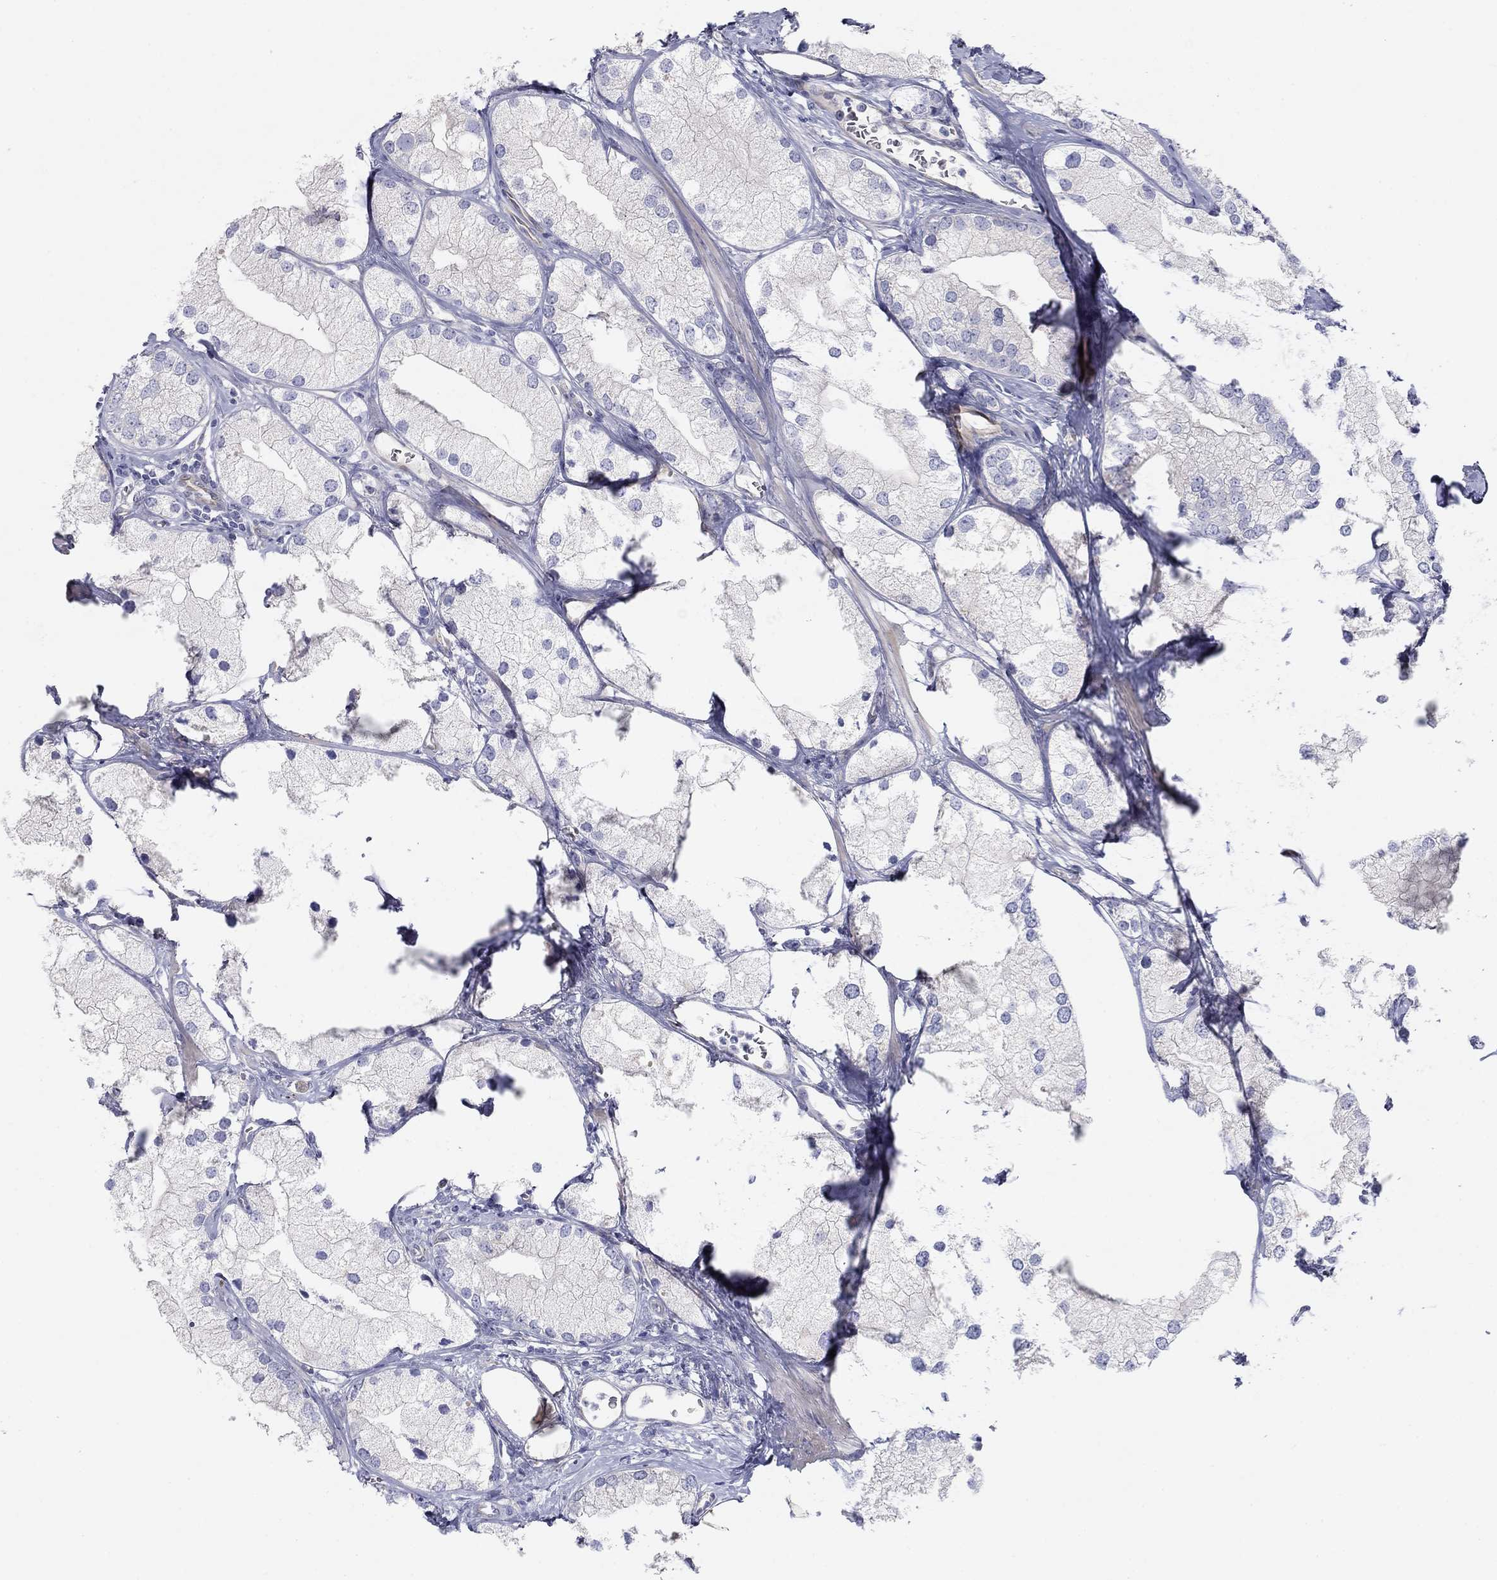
{"staining": {"intensity": "negative", "quantity": "none", "location": "none"}, "tissue": "prostate cancer", "cell_type": "Tumor cells", "image_type": "cancer", "snomed": [{"axis": "morphology", "description": "Adenocarcinoma, NOS"}, {"axis": "topography", "description": "Prostate and seminal vesicle, NOS"}, {"axis": "topography", "description": "Prostate"}], "caption": "This is an immunohistochemistry histopathology image of human prostate adenocarcinoma. There is no expression in tumor cells.", "gene": "SEPTIN3", "patient": {"sex": "male", "age": 79}}